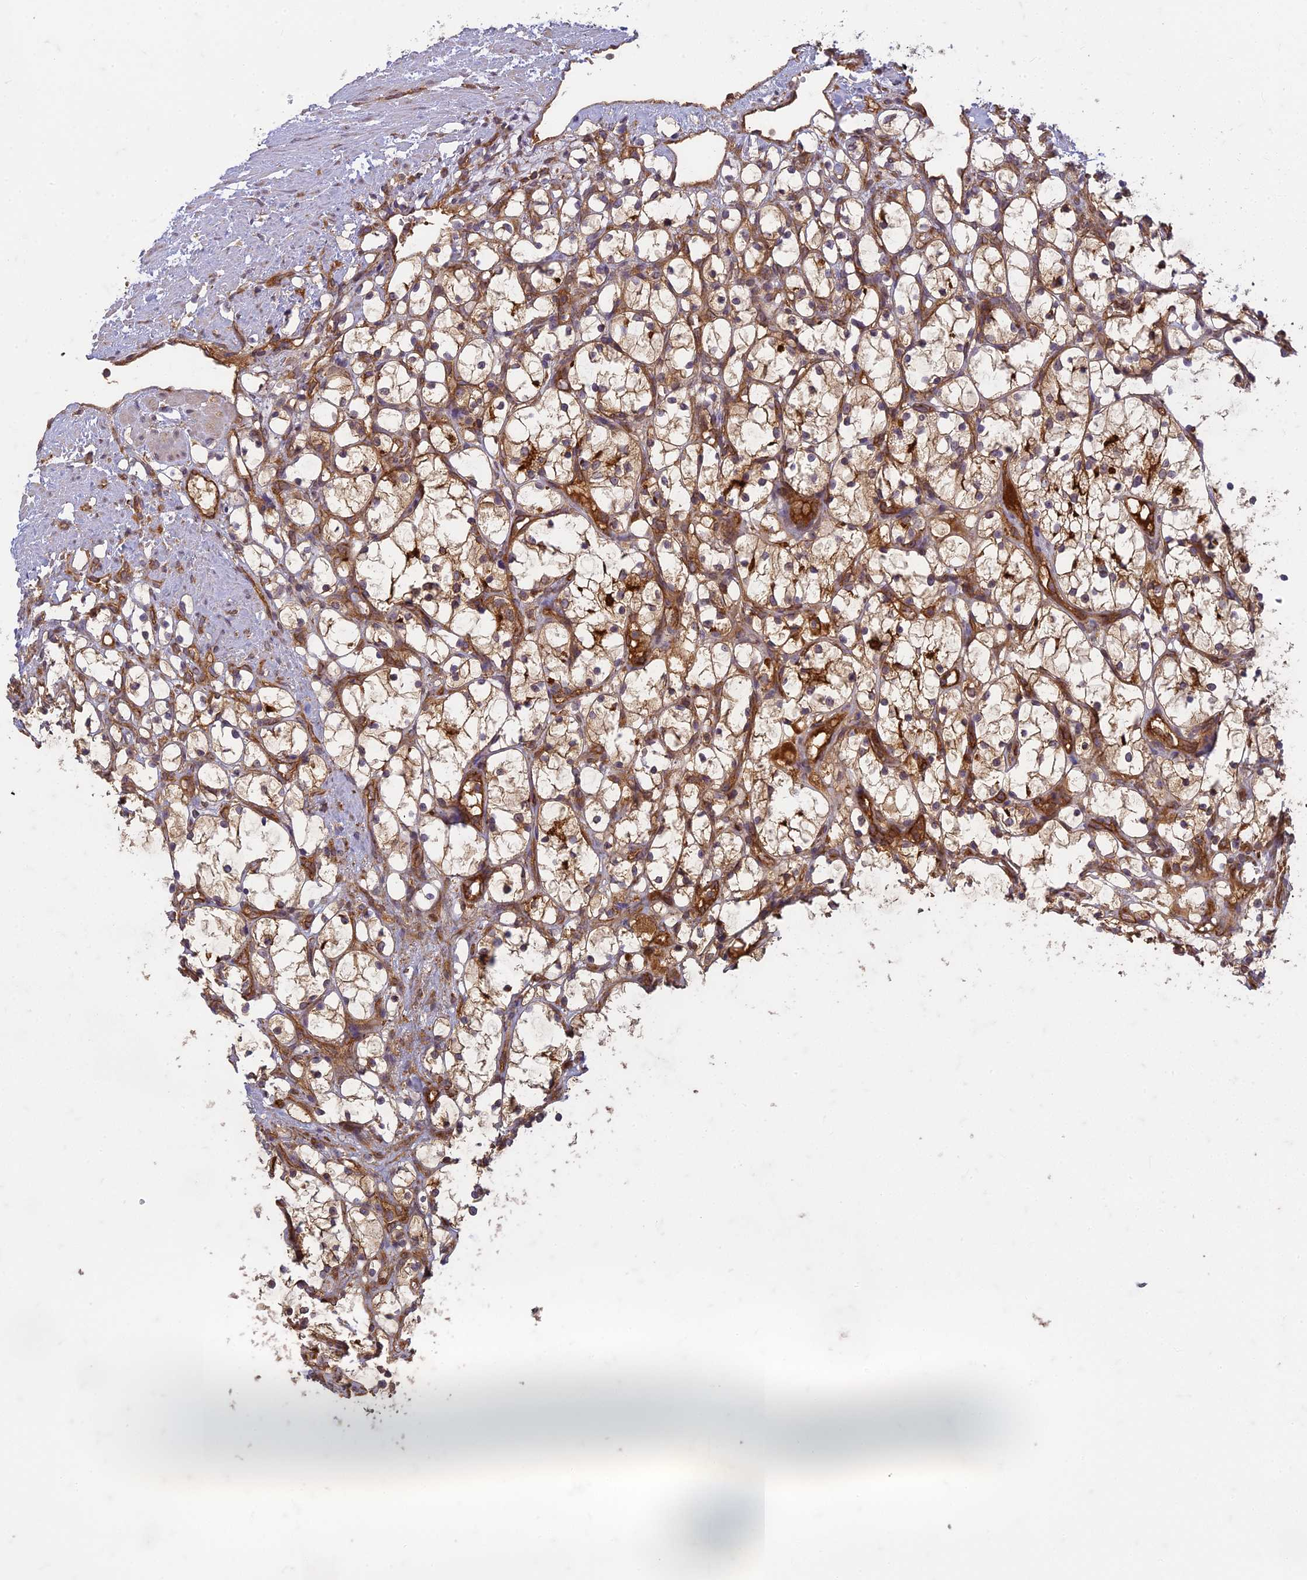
{"staining": {"intensity": "moderate", "quantity": ">75%", "location": "cytoplasmic/membranous"}, "tissue": "renal cancer", "cell_type": "Tumor cells", "image_type": "cancer", "snomed": [{"axis": "morphology", "description": "Adenocarcinoma, NOS"}, {"axis": "topography", "description": "Kidney"}], "caption": "Human renal adenocarcinoma stained with a protein marker exhibits moderate staining in tumor cells.", "gene": "TCF25", "patient": {"sex": "female", "age": 69}}